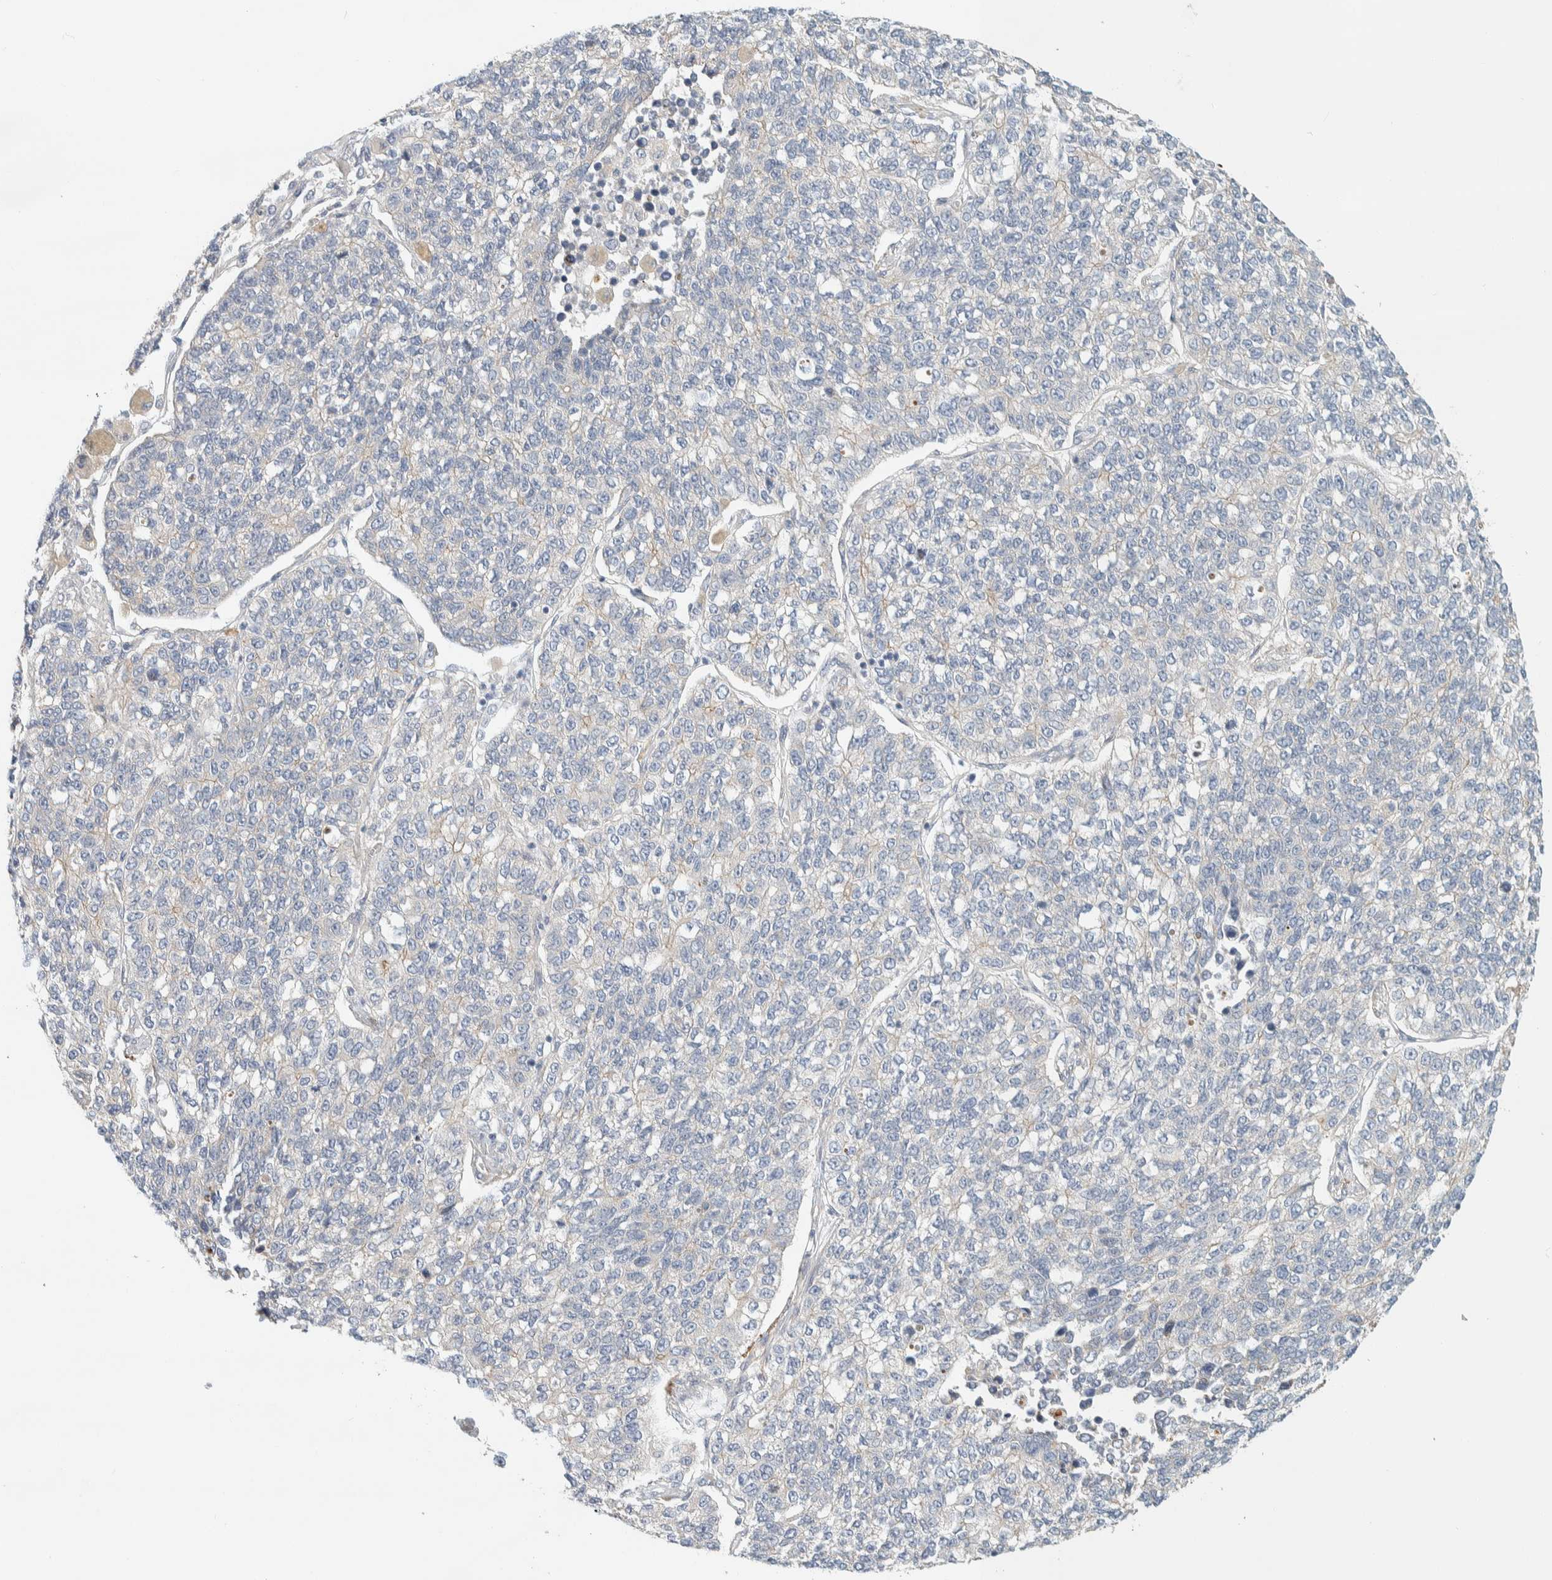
{"staining": {"intensity": "negative", "quantity": "none", "location": "none"}, "tissue": "lung cancer", "cell_type": "Tumor cells", "image_type": "cancer", "snomed": [{"axis": "morphology", "description": "Adenocarcinoma, NOS"}, {"axis": "topography", "description": "Lung"}], "caption": "The image displays no staining of tumor cells in lung cancer.", "gene": "CDR2", "patient": {"sex": "male", "age": 49}}